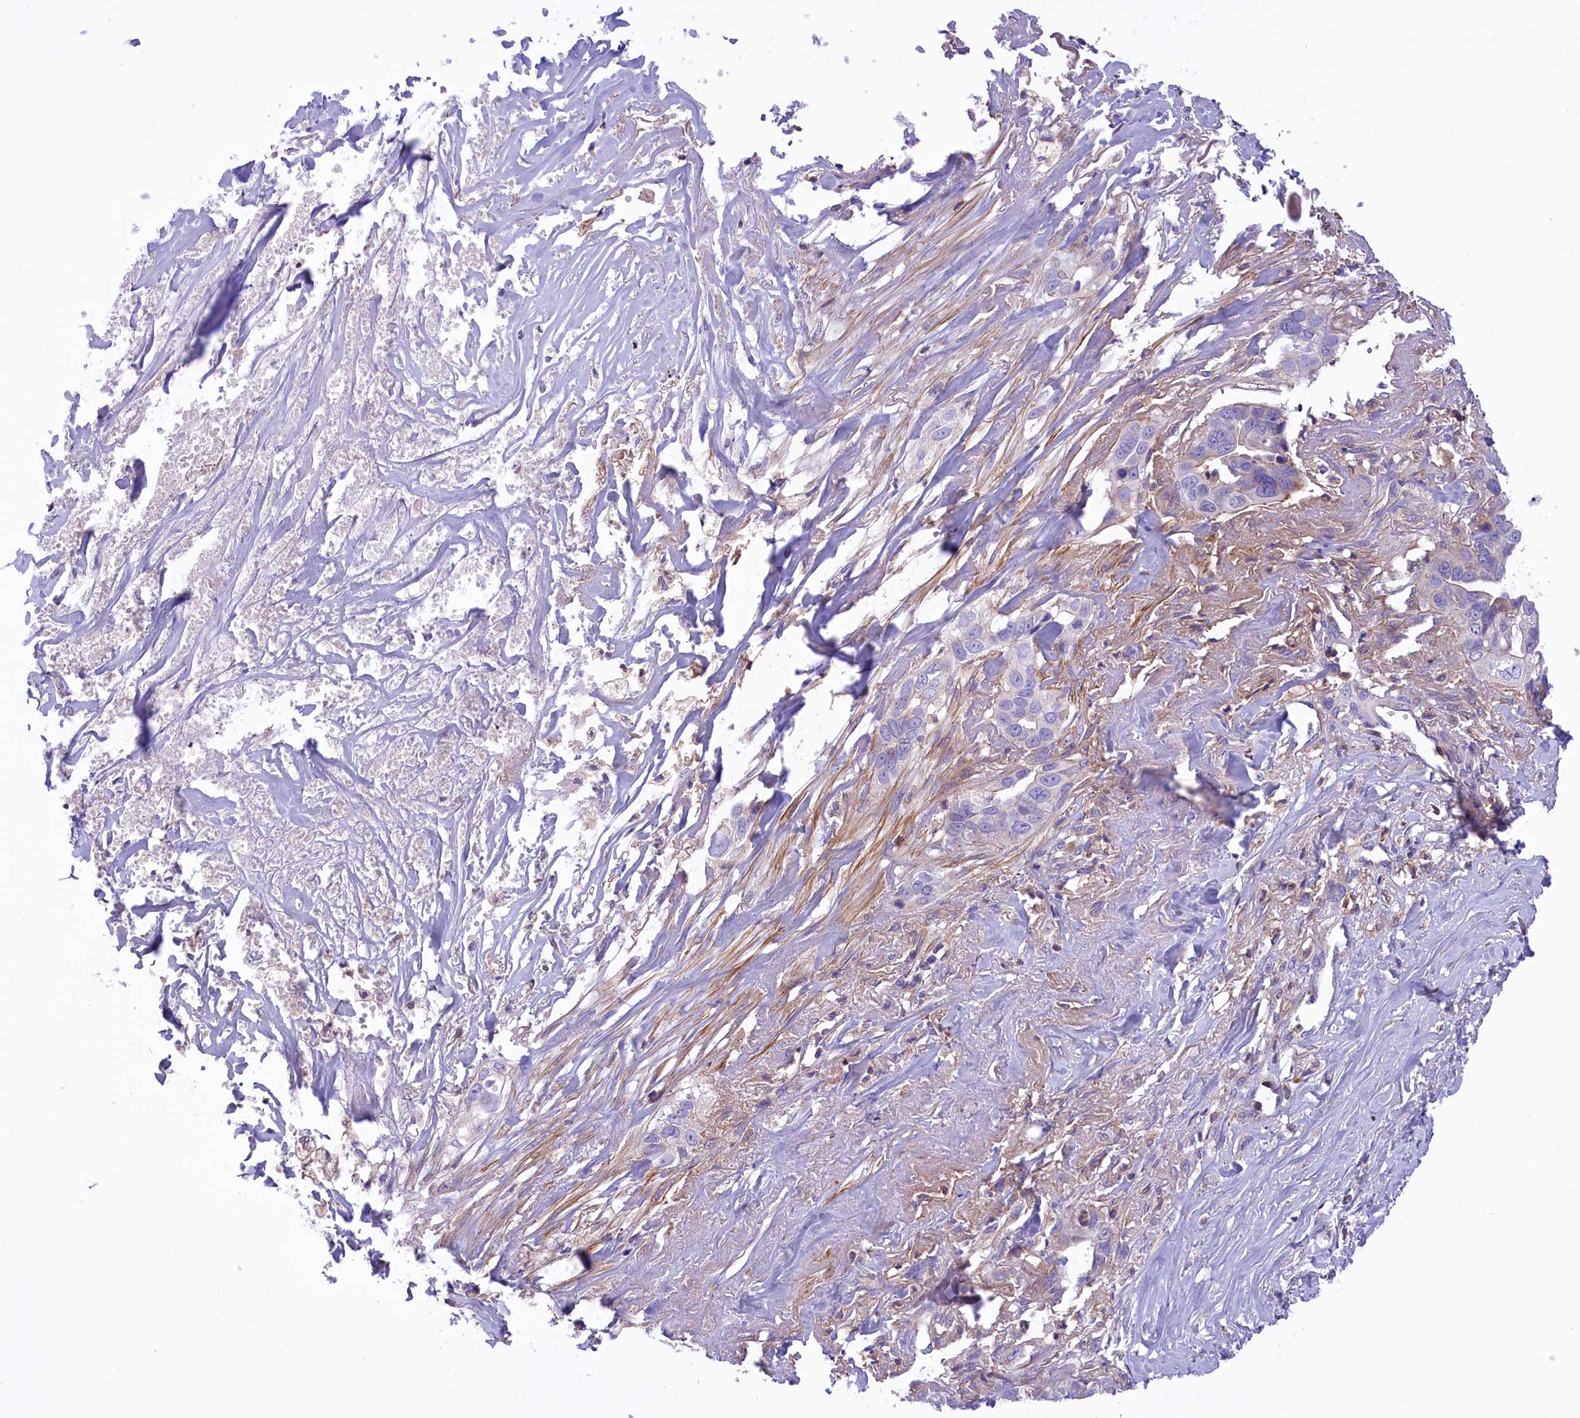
{"staining": {"intensity": "negative", "quantity": "none", "location": "none"}, "tissue": "liver cancer", "cell_type": "Tumor cells", "image_type": "cancer", "snomed": [{"axis": "morphology", "description": "Cholangiocarcinoma"}, {"axis": "topography", "description": "Liver"}], "caption": "Immunohistochemistry photomicrograph of liver cancer (cholangiocarcinoma) stained for a protein (brown), which exhibits no expression in tumor cells.", "gene": "CORO7-PAM16", "patient": {"sex": "female", "age": 79}}